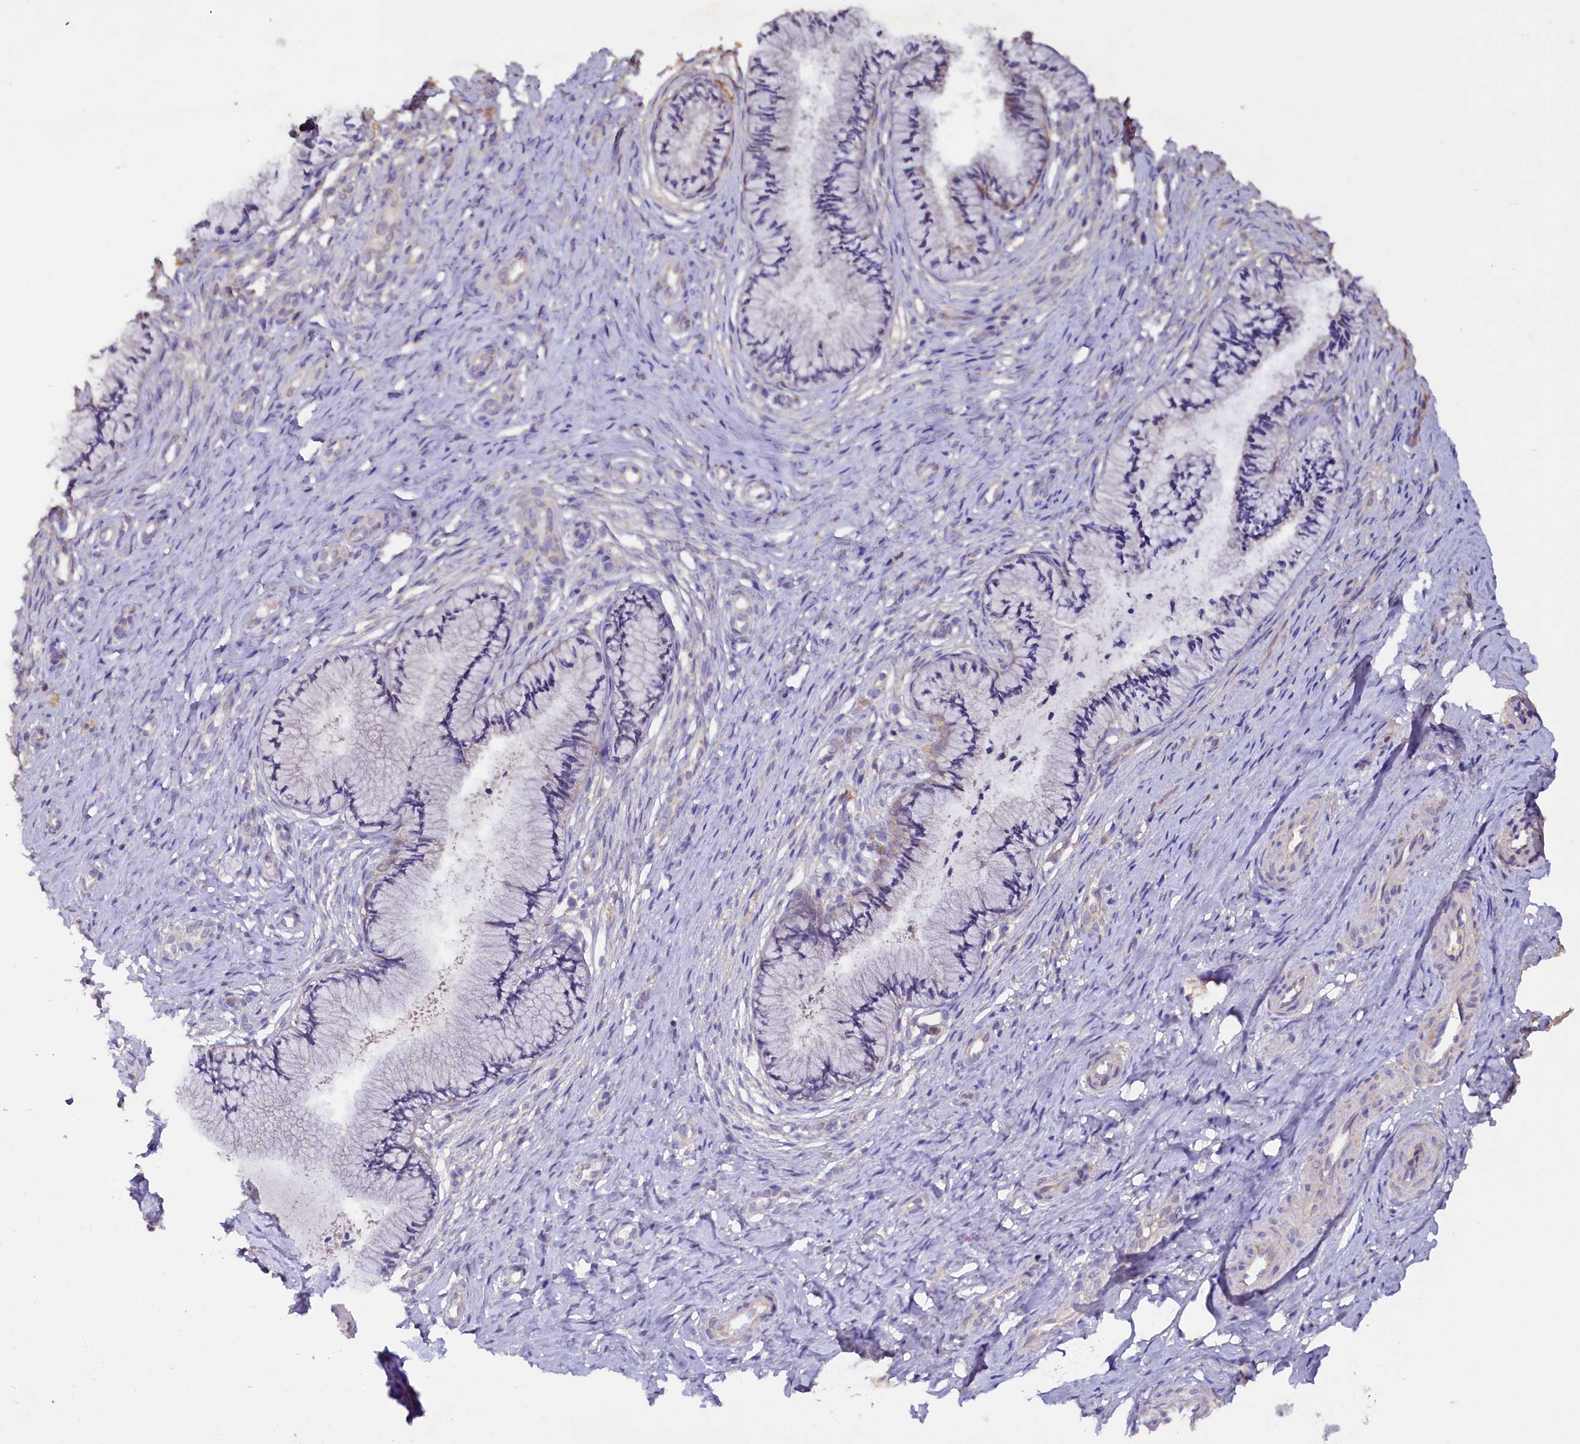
{"staining": {"intensity": "negative", "quantity": "none", "location": "none"}, "tissue": "cervix", "cell_type": "Glandular cells", "image_type": "normal", "snomed": [{"axis": "morphology", "description": "Normal tissue, NOS"}, {"axis": "topography", "description": "Cervix"}], "caption": "The immunohistochemistry histopathology image has no significant positivity in glandular cells of cervix.", "gene": "ETFBKMT", "patient": {"sex": "female", "age": 36}}